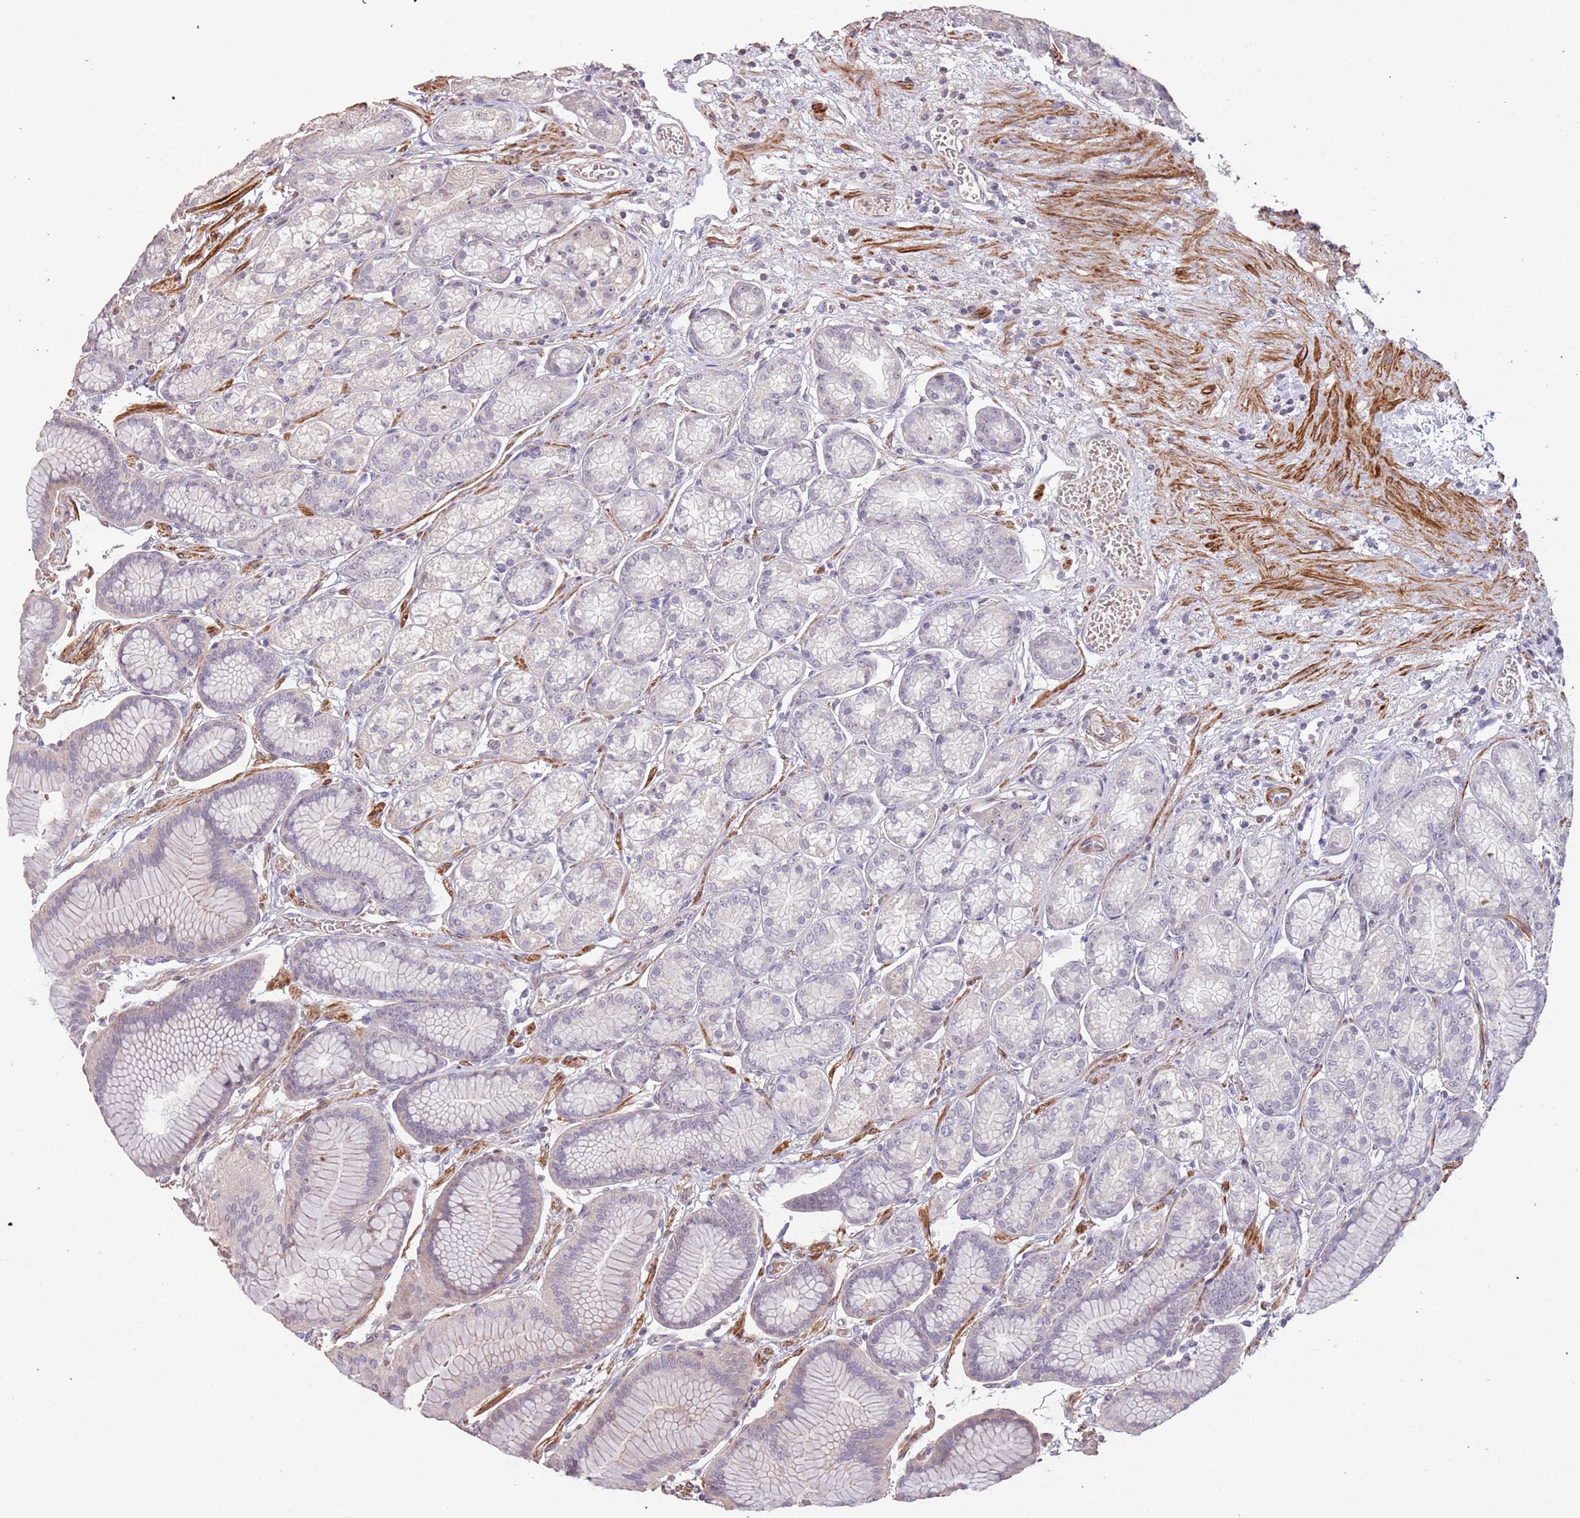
{"staining": {"intensity": "weak", "quantity": "<25%", "location": "nuclear"}, "tissue": "stomach", "cell_type": "Glandular cells", "image_type": "normal", "snomed": [{"axis": "morphology", "description": "Normal tissue, NOS"}, {"axis": "morphology", "description": "Adenocarcinoma, NOS"}, {"axis": "morphology", "description": "Adenocarcinoma, High grade"}, {"axis": "topography", "description": "Stomach, upper"}, {"axis": "topography", "description": "Stomach"}], "caption": "Glandular cells are negative for brown protein staining in normal stomach. (Immunohistochemistry, brightfield microscopy, high magnification).", "gene": "ADTRP", "patient": {"sex": "female", "age": 65}}